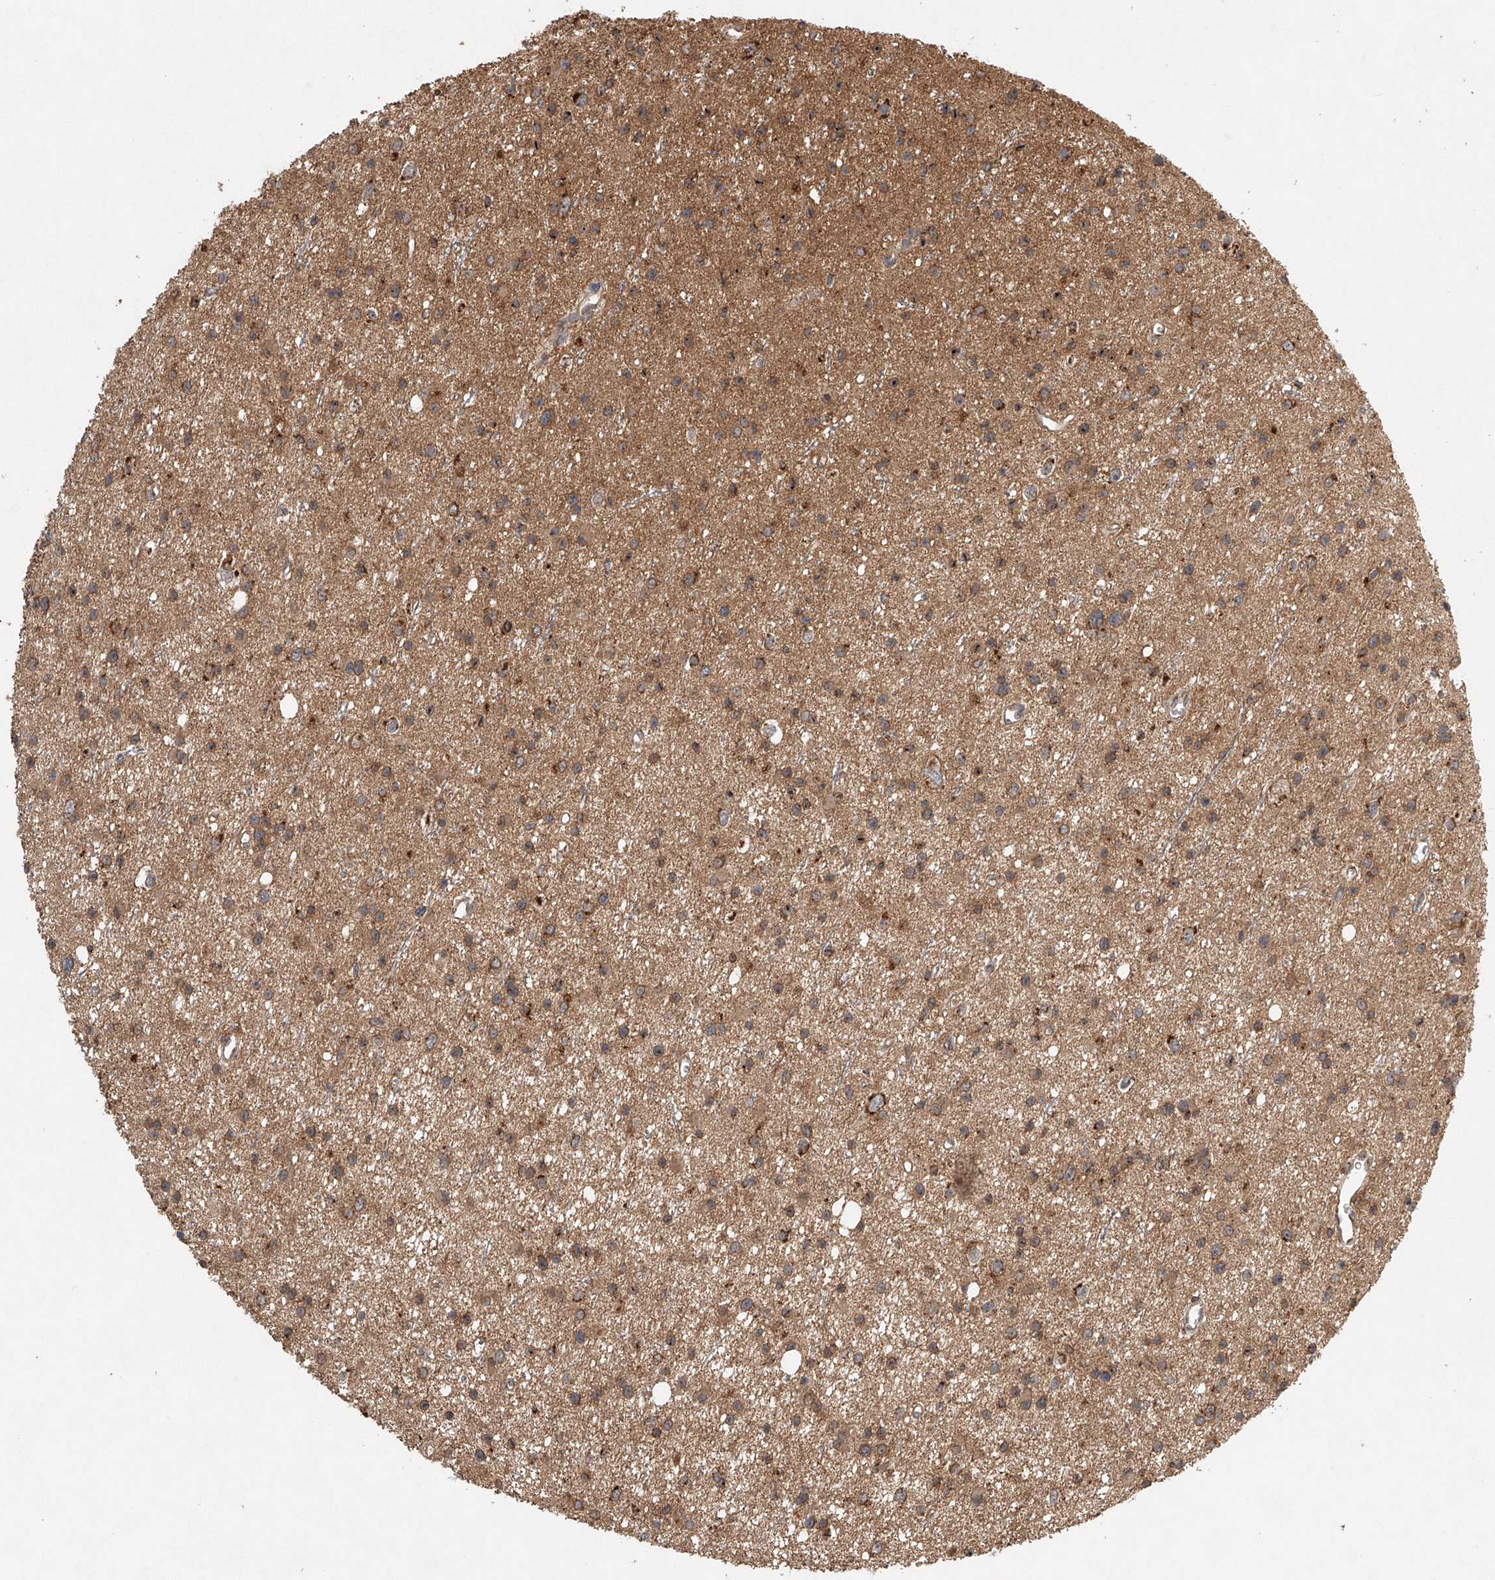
{"staining": {"intensity": "weak", "quantity": ">75%", "location": "cytoplasmic/membranous"}, "tissue": "glioma", "cell_type": "Tumor cells", "image_type": "cancer", "snomed": [{"axis": "morphology", "description": "Glioma, malignant, Low grade"}, {"axis": "topography", "description": "Cerebral cortex"}], "caption": "Low-grade glioma (malignant) stained for a protein reveals weak cytoplasmic/membranous positivity in tumor cells.", "gene": "DCAF11", "patient": {"sex": "female", "age": 39}}